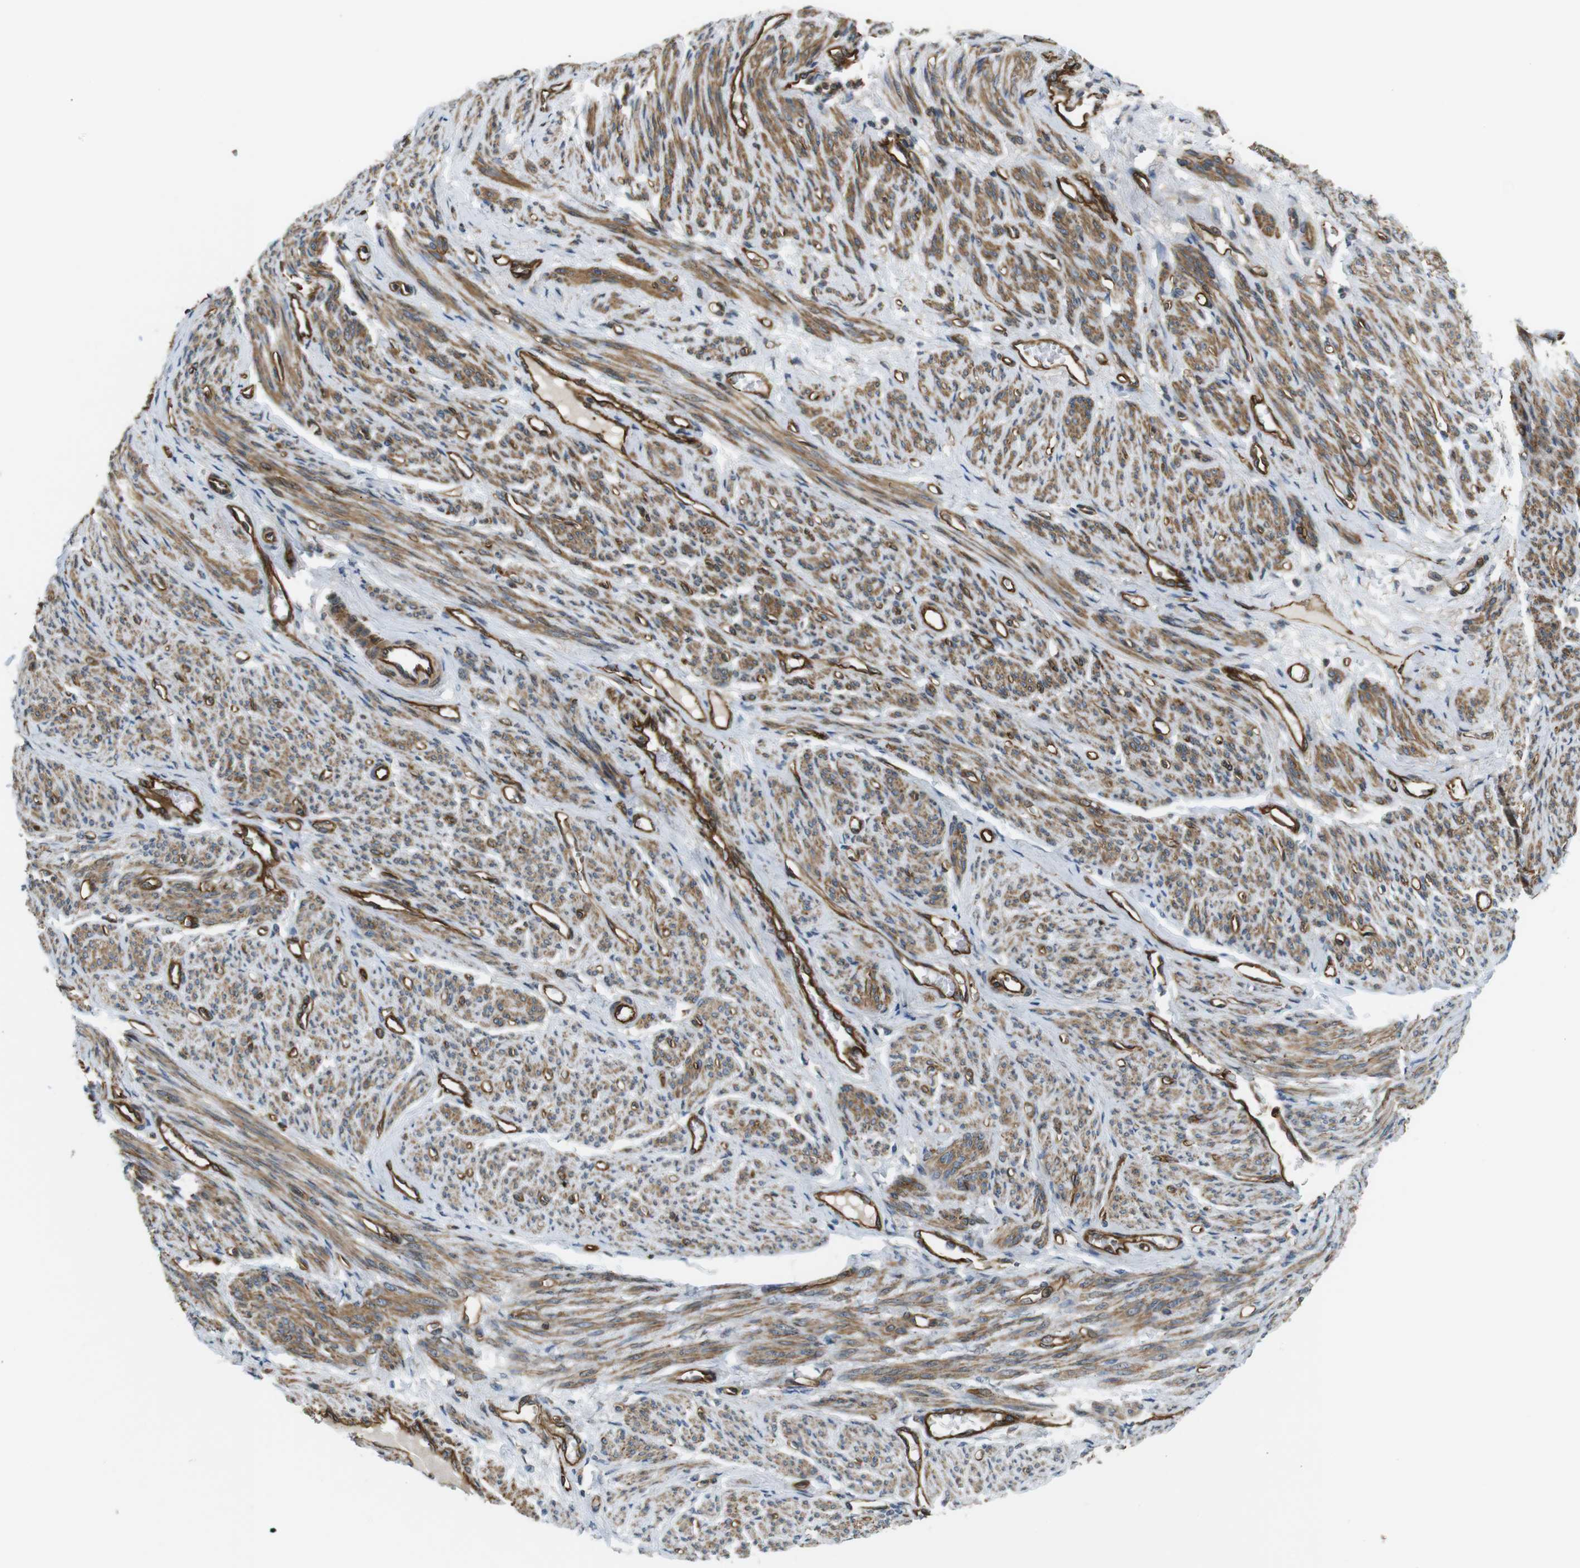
{"staining": {"intensity": "moderate", "quantity": ">75%", "location": "cytoplasmic/membranous"}, "tissue": "smooth muscle", "cell_type": "Smooth muscle cells", "image_type": "normal", "snomed": [{"axis": "morphology", "description": "Normal tissue, NOS"}, {"axis": "topography", "description": "Smooth muscle"}], "caption": "Smooth muscle stained with immunohistochemistry (IHC) exhibits moderate cytoplasmic/membranous expression in about >75% of smooth muscle cells. (Stains: DAB in brown, nuclei in blue, Microscopy: brightfield microscopy at high magnification).", "gene": "TSC1", "patient": {"sex": "female", "age": 65}}